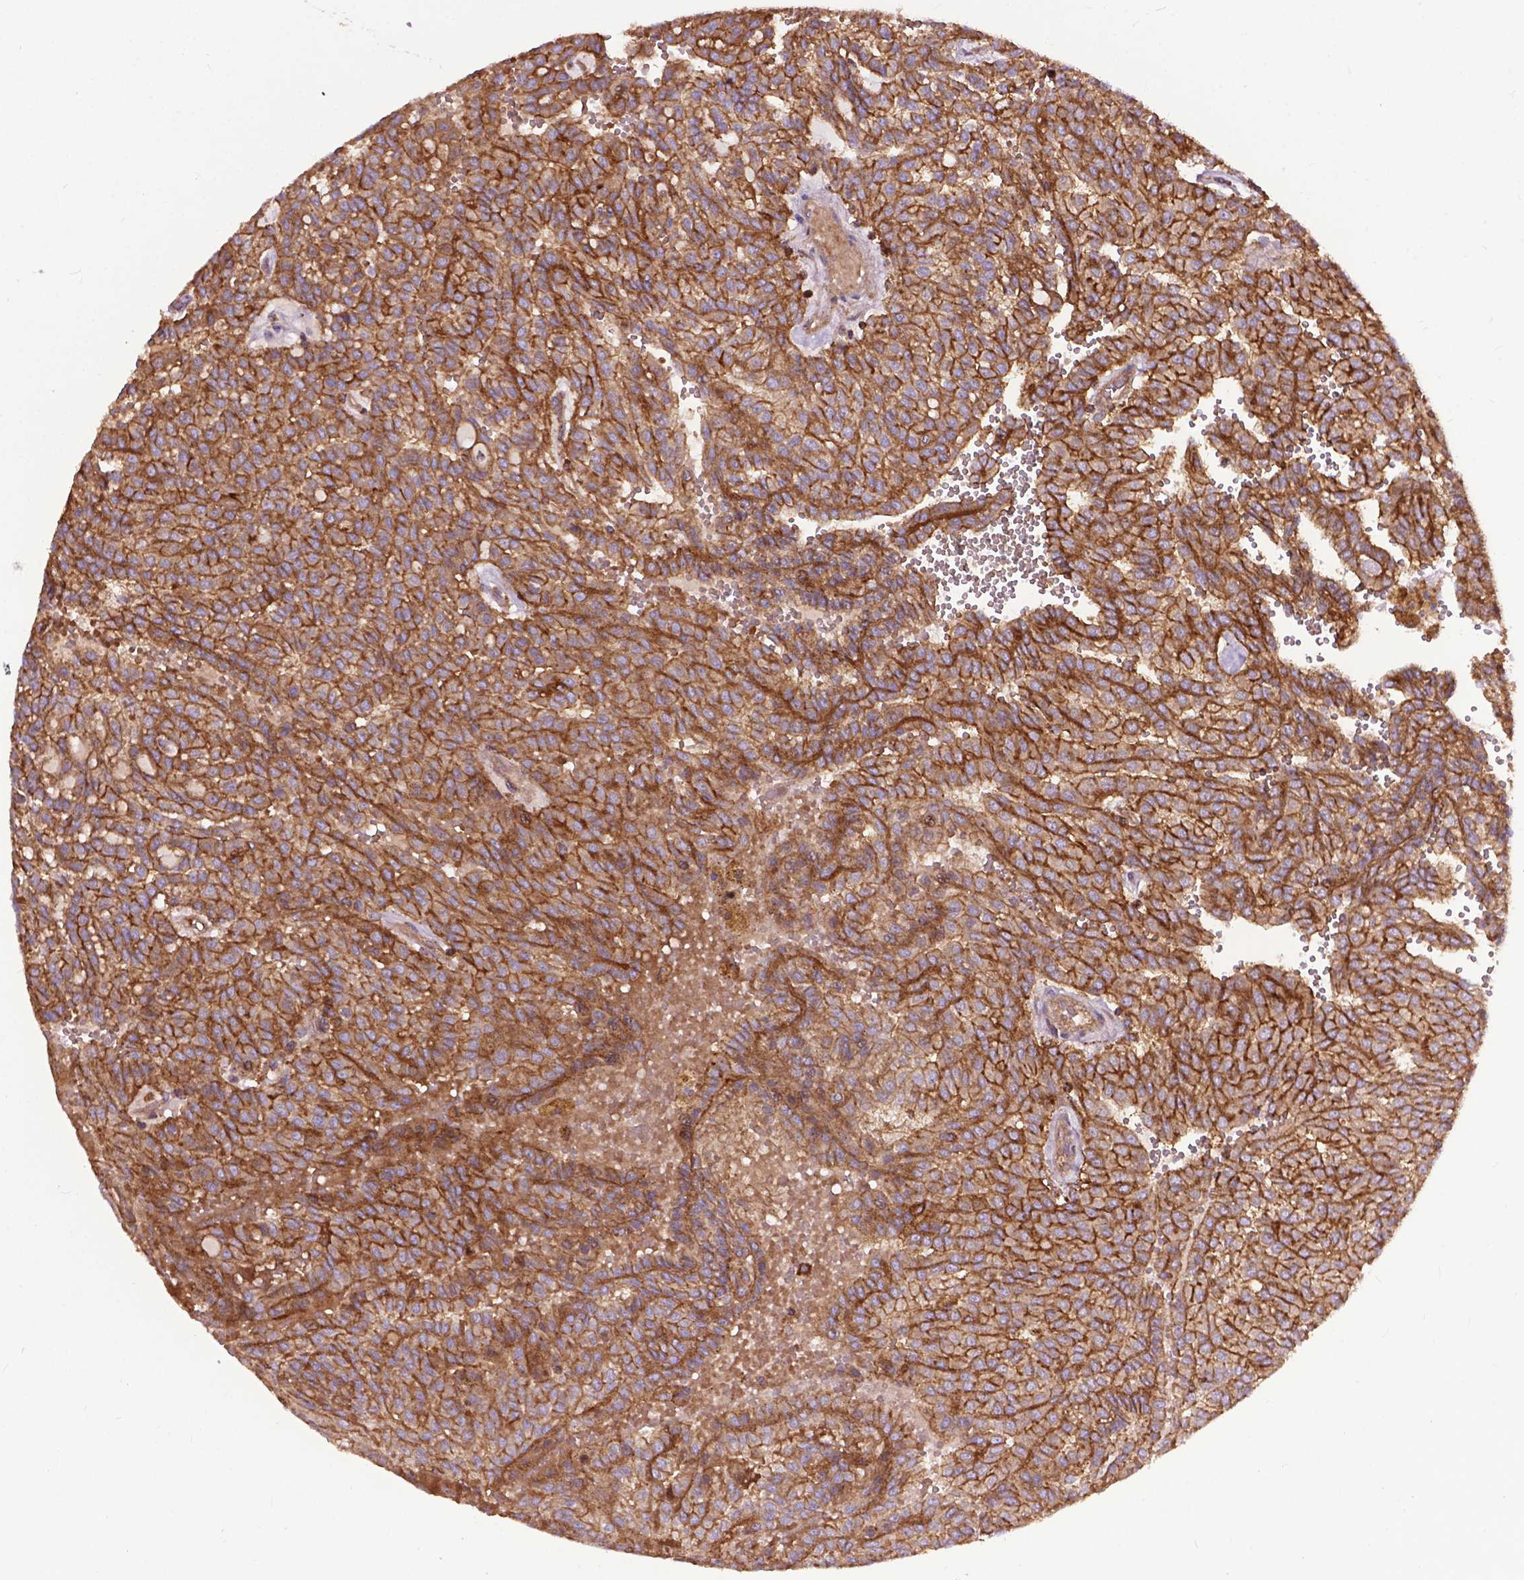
{"staining": {"intensity": "moderate", "quantity": ">75%", "location": "cytoplasmic/membranous"}, "tissue": "renal cancer", "cell_type": "Tumor cells", "image_type": "cancer", "snomed": [{"axis": "morphology", "description": "Adenocarcinoma, NOS"}, {"axis": "topography", "description": "Kidney"}], "caption": "Immunohistochemical staining of human renal cancer (adenocarcinoma) reveals medium levels of moderate cytoplasmic/membranous expression in approximately >75% of tumor cells. (IHC, brightfield microscopy, high magnification).", "gene": "CHMP4A", "patient": {"sex": "male", "age": 63}}